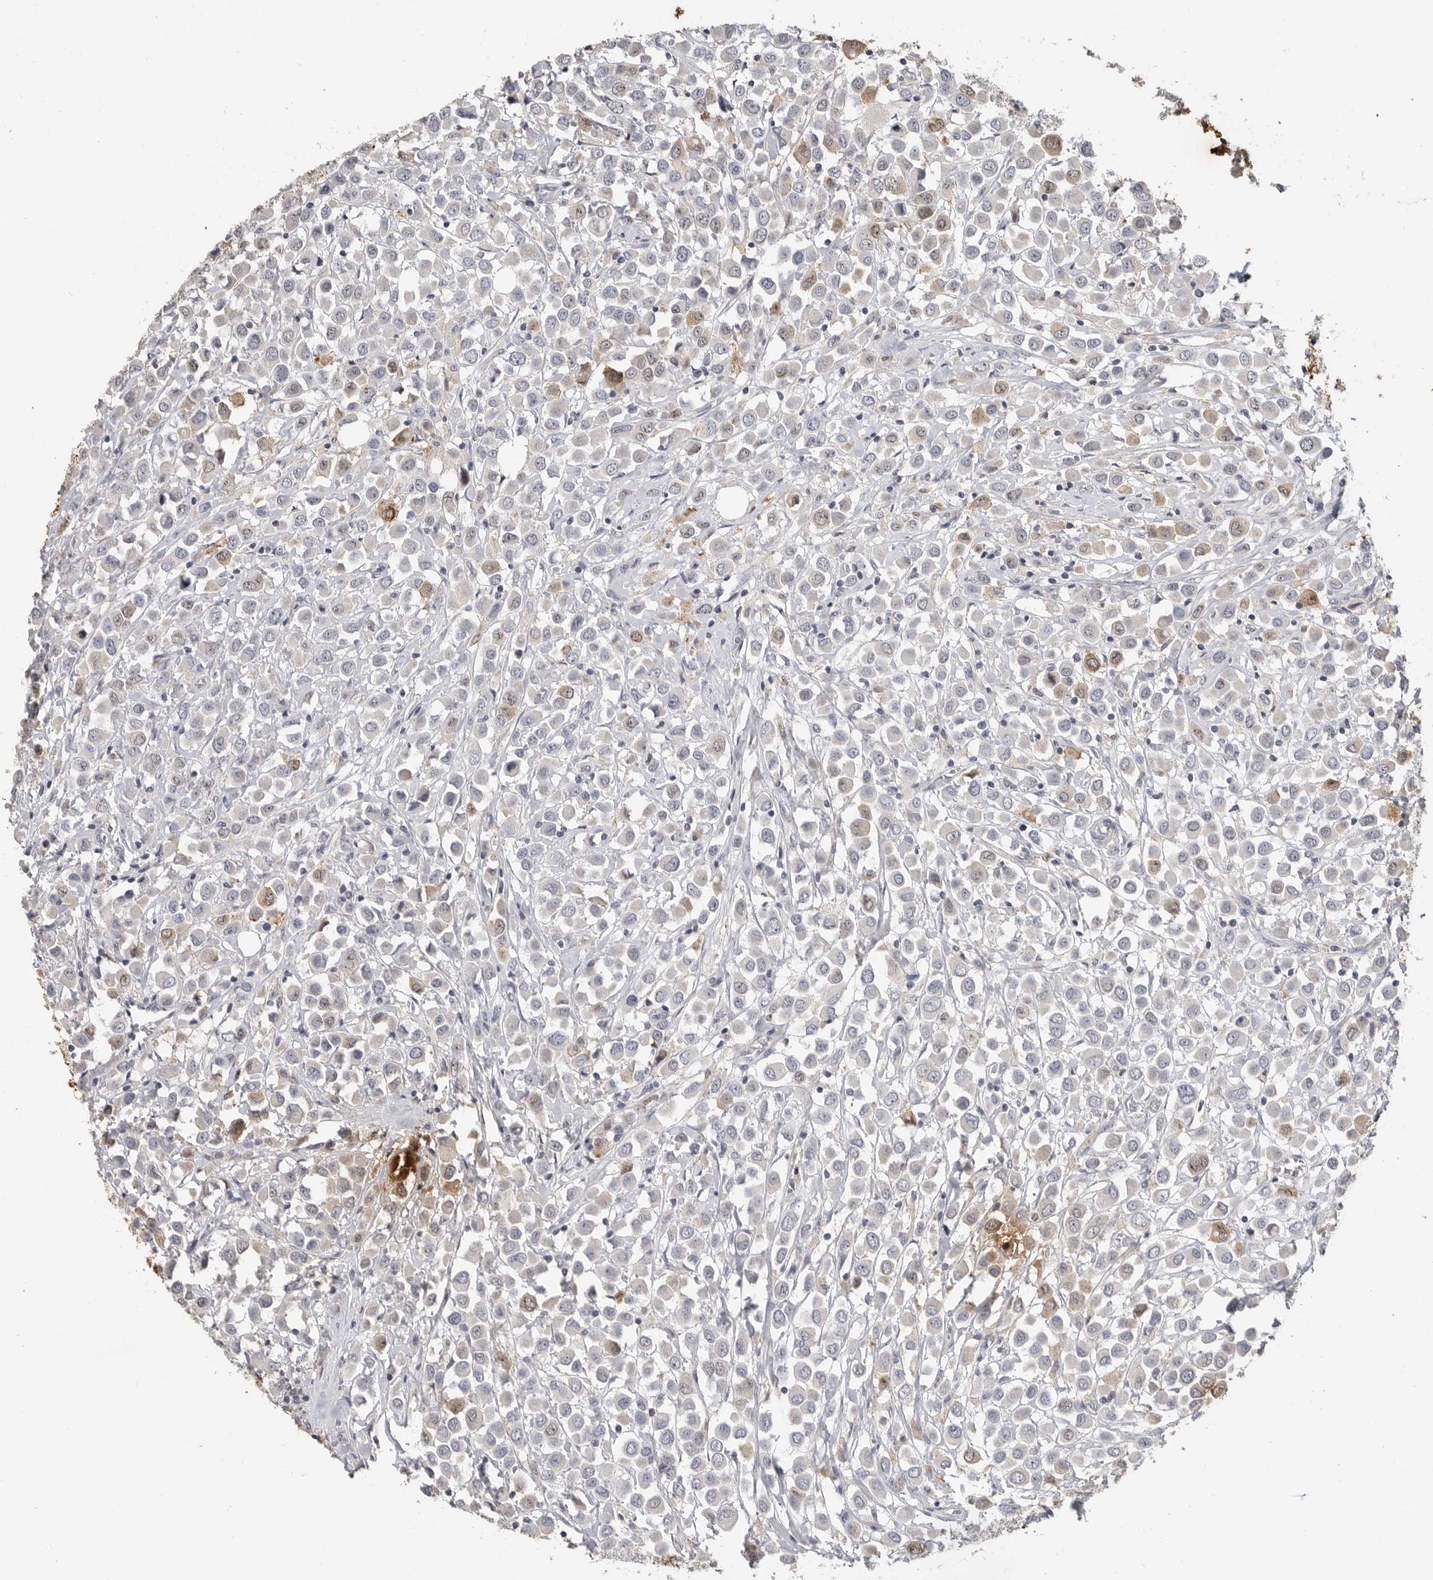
{"staining": {"intensity": "moderate", "quantity": "<25%", "location": "cytoplasmic/membranous"}, "tissue": "breast cancer", "cell_type": "Tumor cells", "image_type": "cancer", "snomed": [{"axis": "morphology", "description": "Duct carcinoma"}, {"axis": "topography", "description": "Breast"}], "caption": "Immunohistochemistry (IHC) (DAB) staining of breast intraductal carcinoma reveals moderate cytoplasmic/membranous protein expression in about <25% of tumor cells.", "gene": "LTBR", "patient": {"sex": "female", "age": 61}}